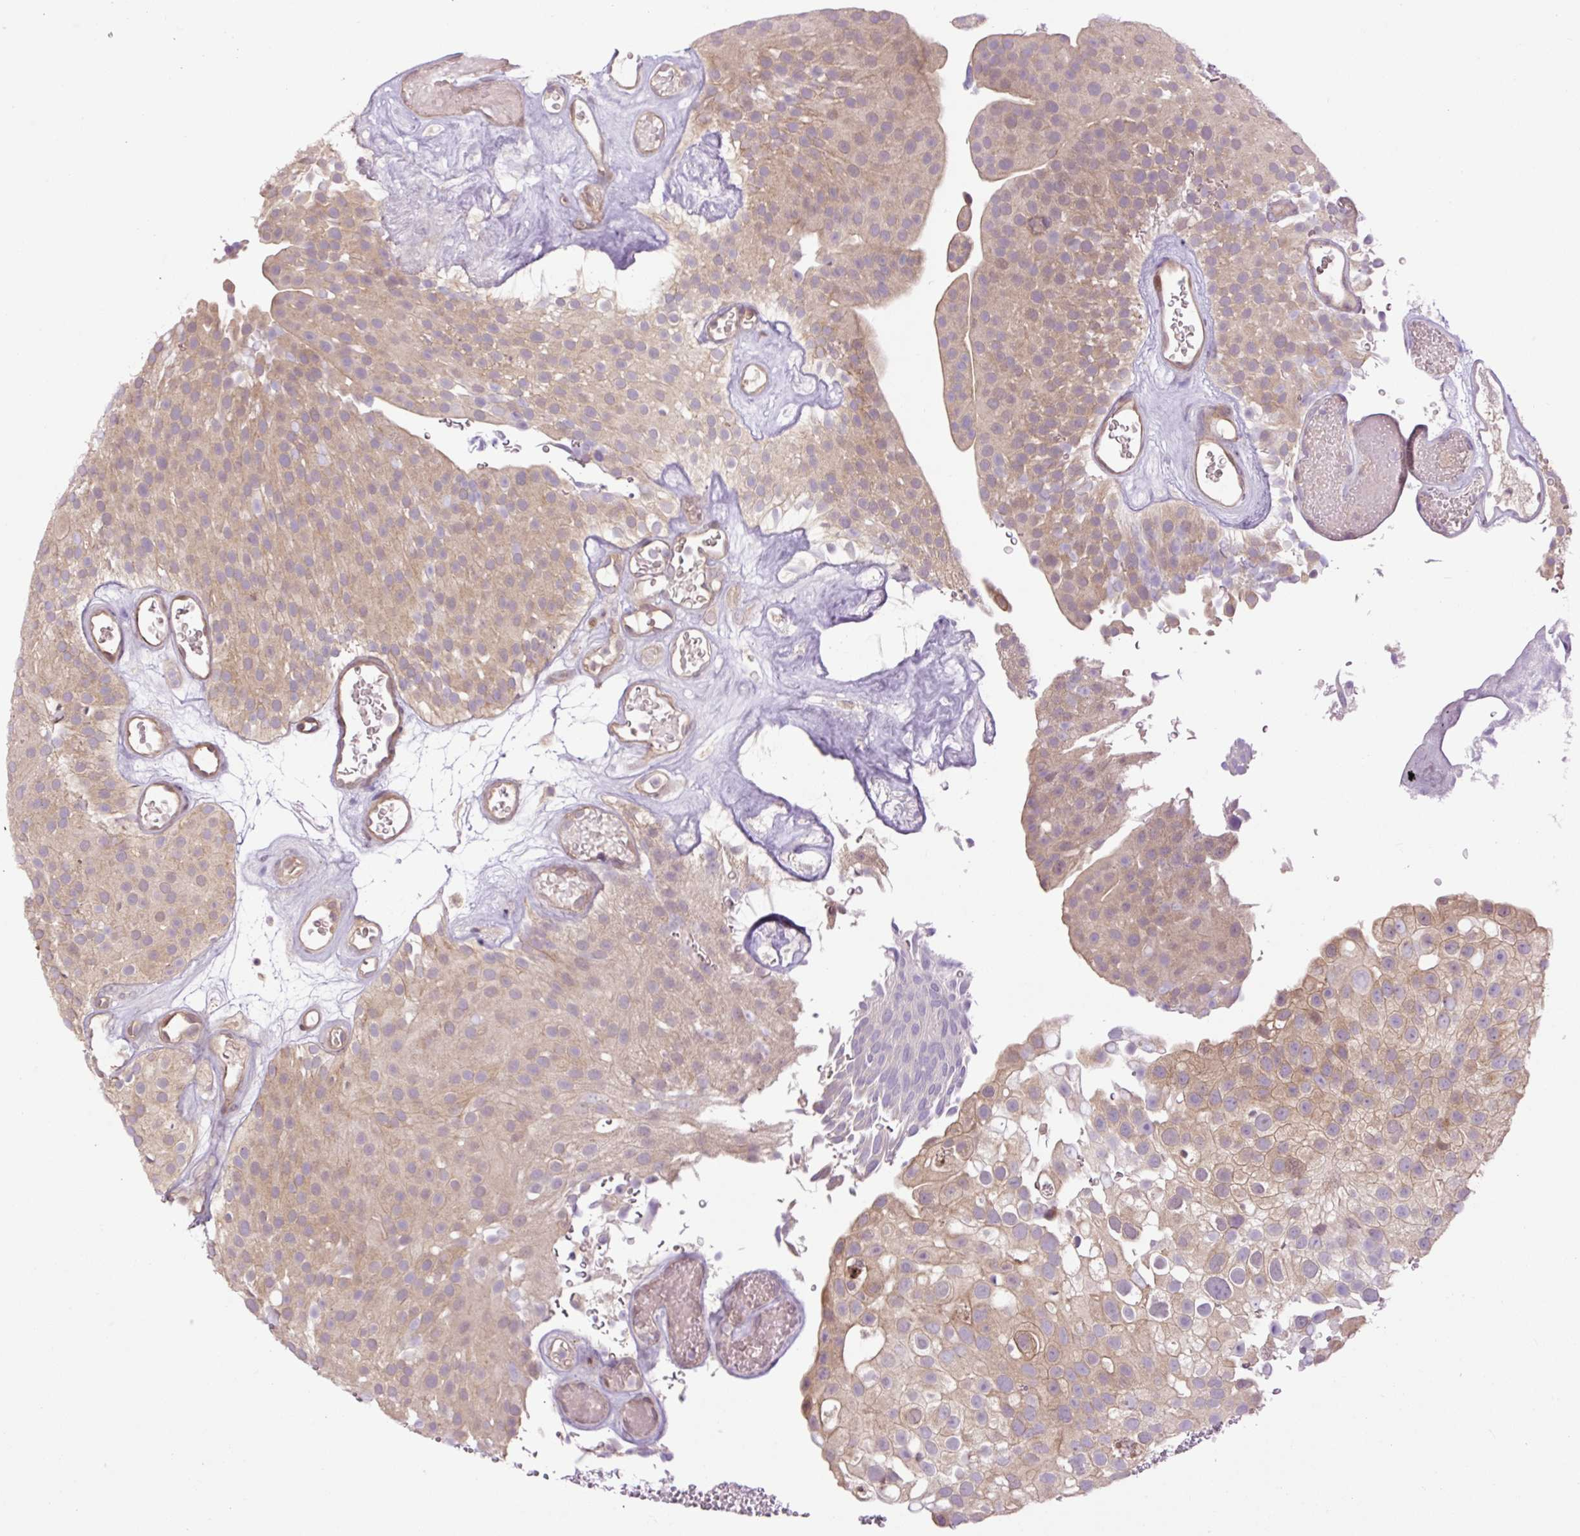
{"staining": {"intensity": "weak", "quantity": ">75%", "location": "cytoplasmic/membranous"}, "tissue": "urothelial cancer", "cell_type": "Tumor cells", "image_type": "cancer", "snomed": [{"axis": "morphology", "description": "Urothelial carcinoma, Low grade"}, {"axis": "topography", "description": "Urinary bladder"}], "caption": "Protein expression by immunohistochemistry reveals weak cytoplasmic/membranous positivity in about >75% of tumor cells in urothelial cancer.", "gene": "TPT1", "patient": {"sex": "male", "age": 78}}